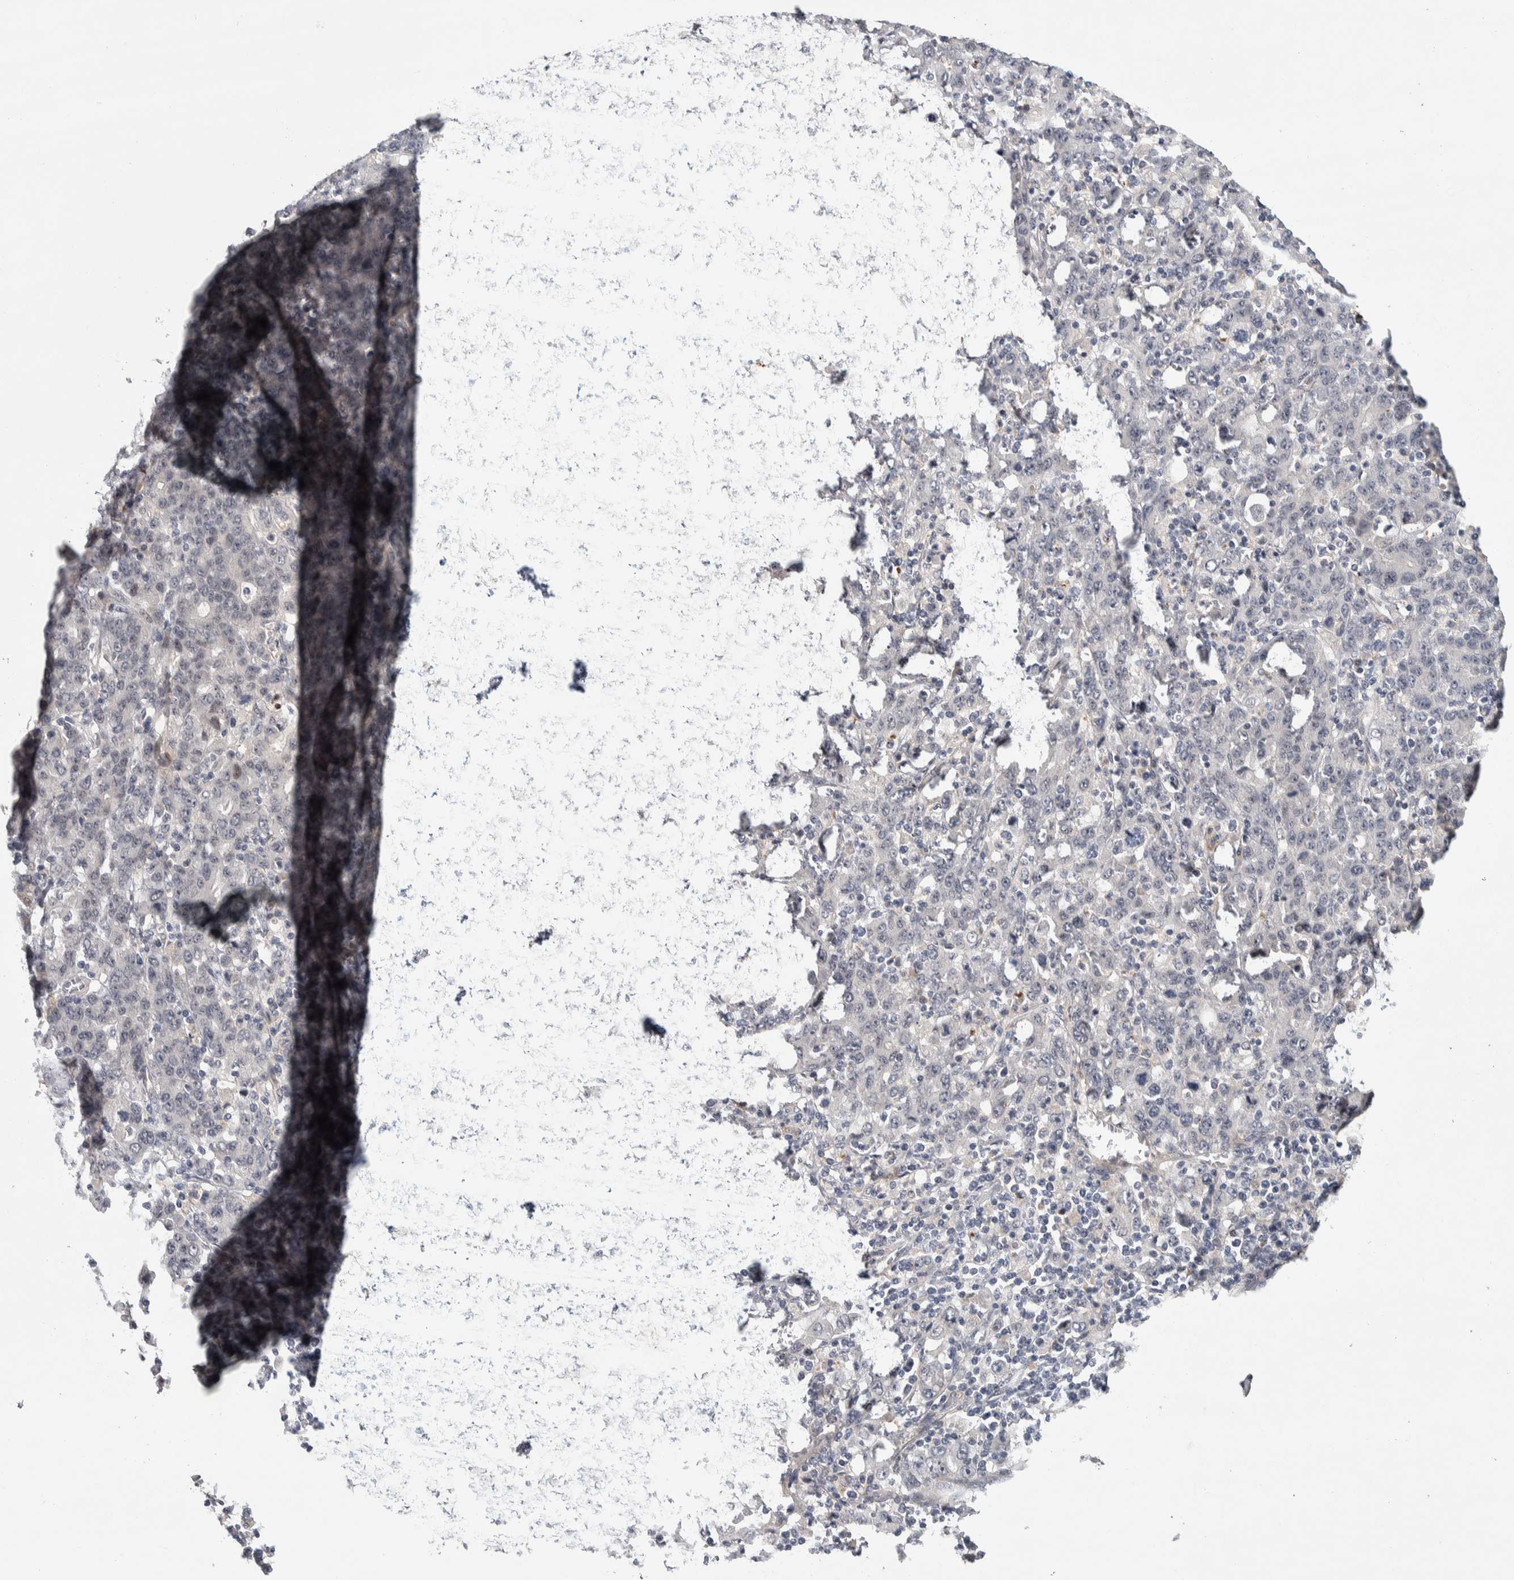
{"staining": {"intensity": "negative", "quantity": "none", "location": "none"}, "tissue": "stomach cancer", "cell_type": "Tumor cells", "image_type": "cancer", "snomed": [{"axis": "morphology", "description": "Adenocarcinoma, NOS"}, {"axis": "topography", "description": "Stomach, upper"}], "caption": "IHC image of neoplastic tissue: stomach cancer (adenocarcinoma) stained with DAB displays no significant protein staining in tumor cells.", "gene": "ASPN", "patient": {"sex": "male", "age": 69}}